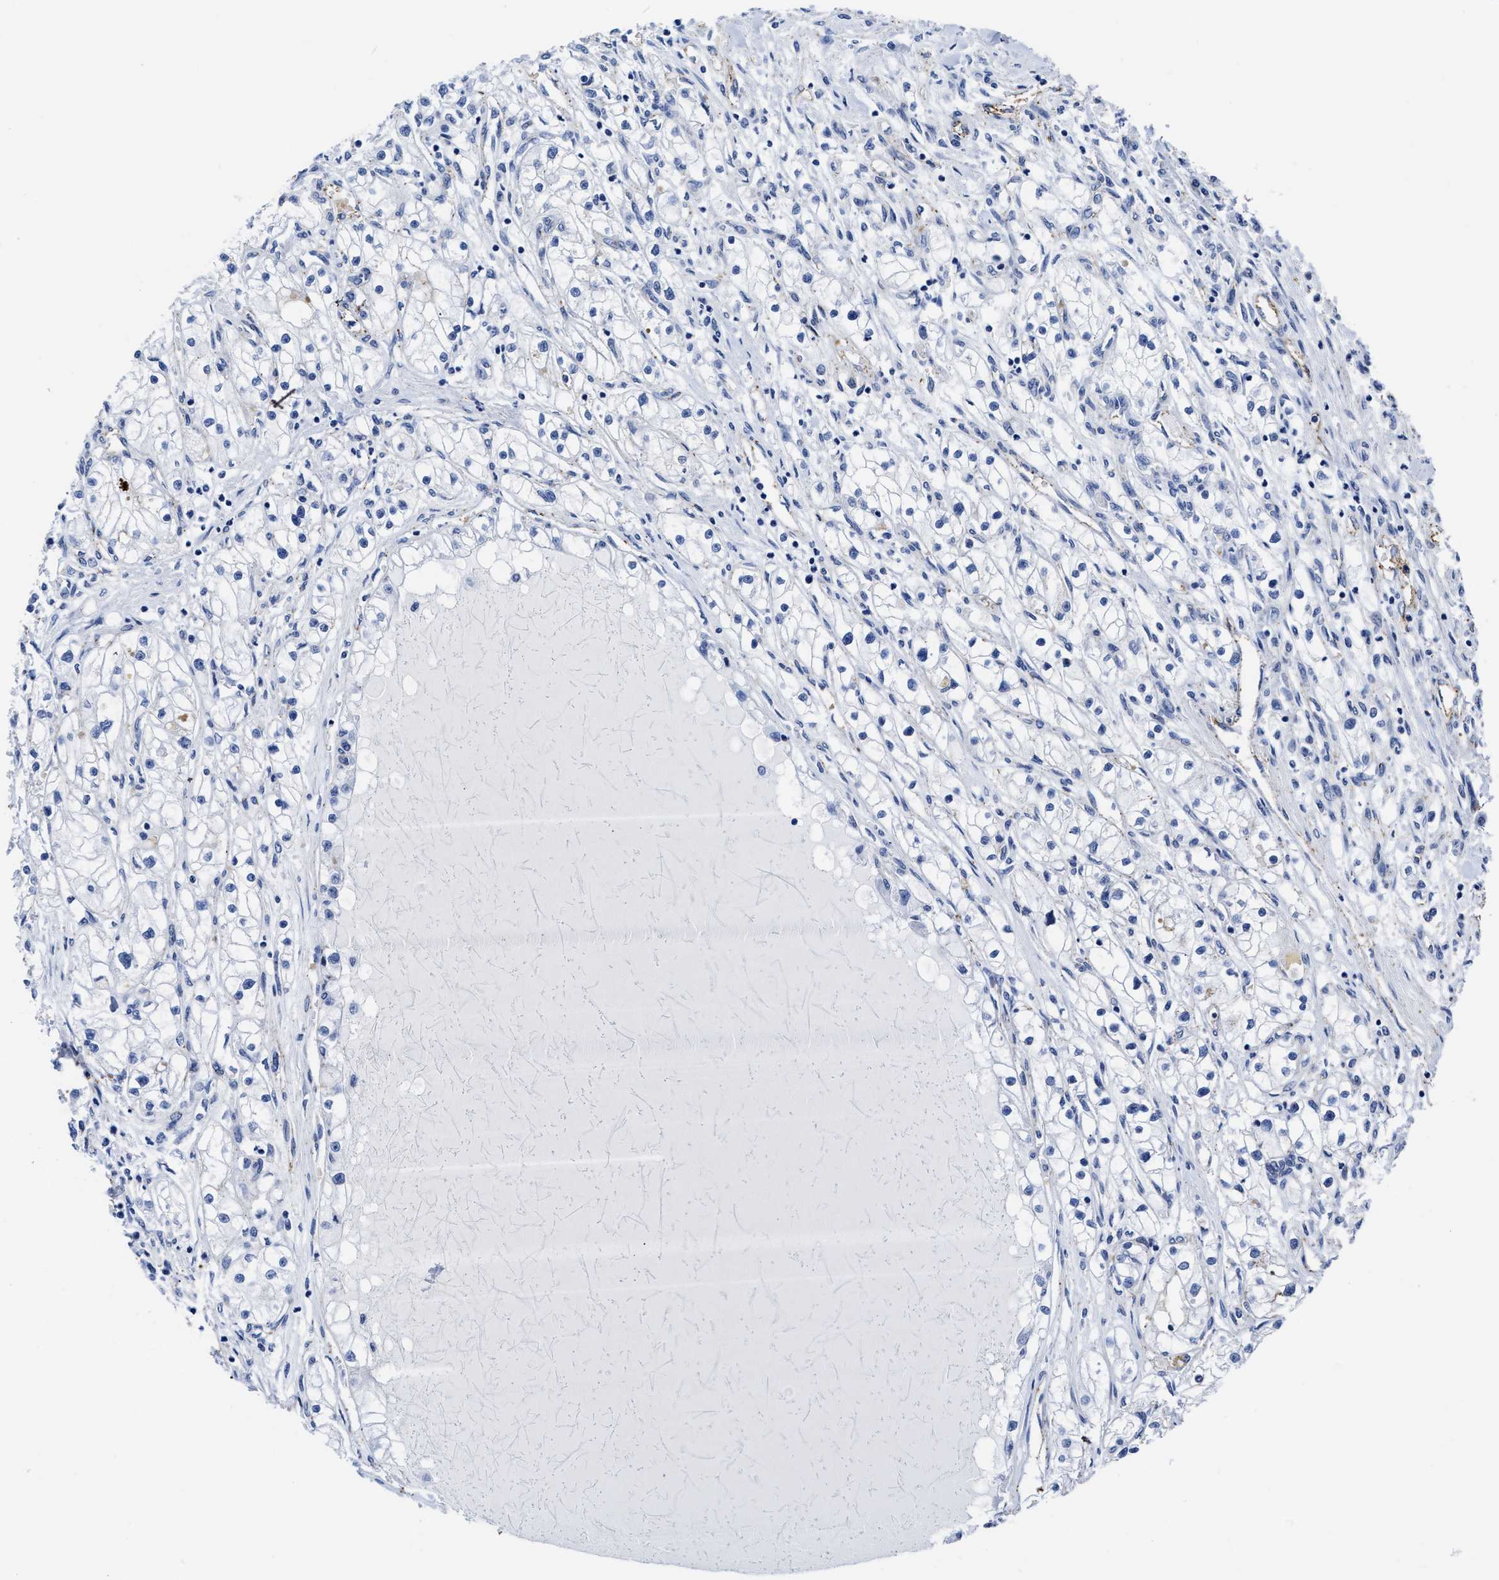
{"staining": {"intensity": "negative", "quantity": "none", "location": "none"}, "tissue": "renal cancer", "cell_type": "Tumor cells", "image_type": "cancer", "snomed": [{"axis": "morphology", "description": "Adenocarcinoma, NOS"}, {"axis": "topography", "description": "Kidney"}], "caption": "Tumor cells are negative for protein expression in human renal adenocarcinoma.", "gene": "KCNMB3", "patient": {"sex": "male", "age": 68}}